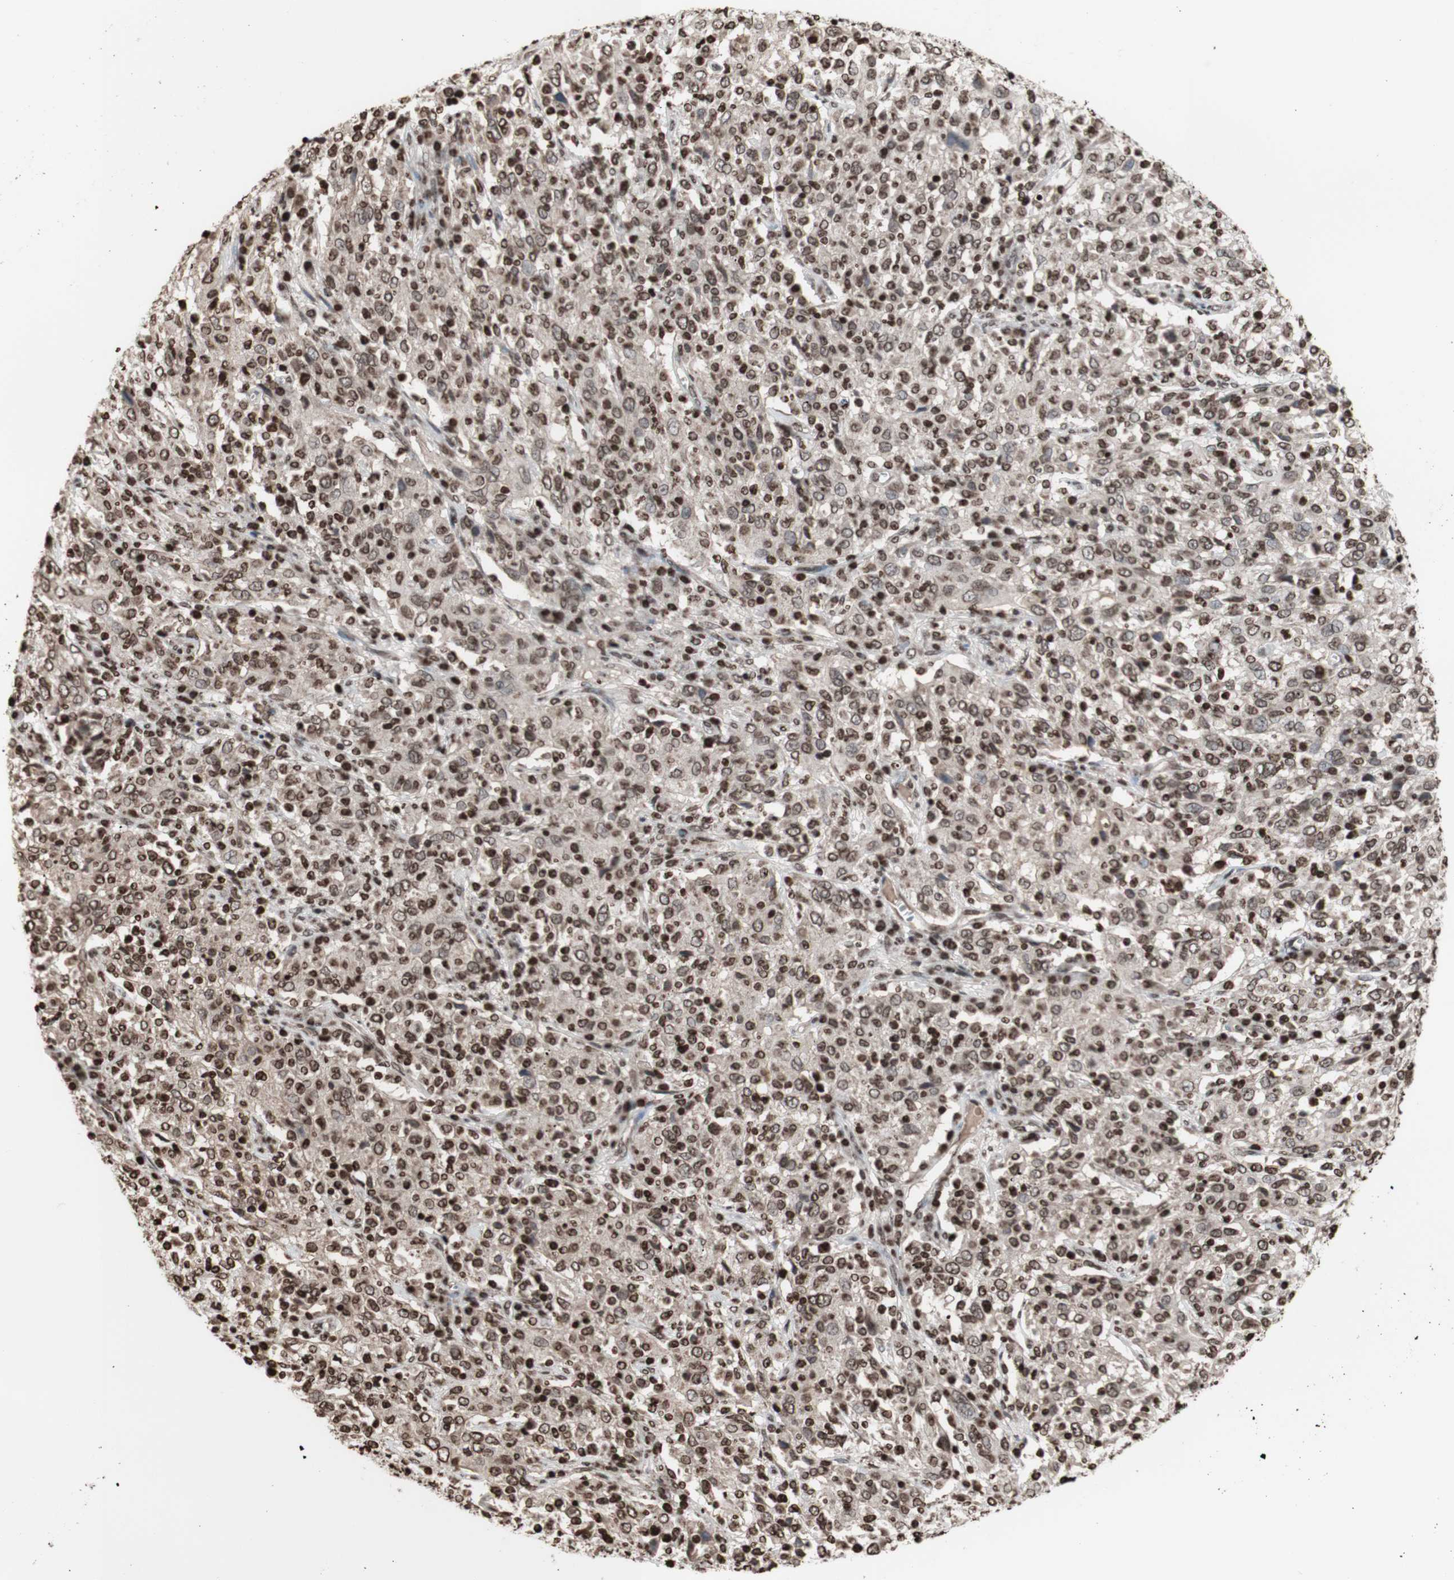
{"staining": {"intensity": "moderate", "quantity": ">75%", "location": "cytoplasmic/membranous,nuclear"}, "tissue": "cervical cancer", "cell_type": "Tumor cells", "image_type": "cancer", "snomed": [{"axis": "morphology", "description": "Squamous cell carcinoma, NOS"}, {"axis": "topography", "description": "Cervix"}], "caption": "IHC image of squamous cell carcinoma (cervical) stained for a protein (brown), which demonstrates medium levels of moderate cytoplasmic/membranous and nuclear expression in about >75% of tumor cells.", "gene": "SNAI2", "patient": {"sex": "female", "age": 46}}